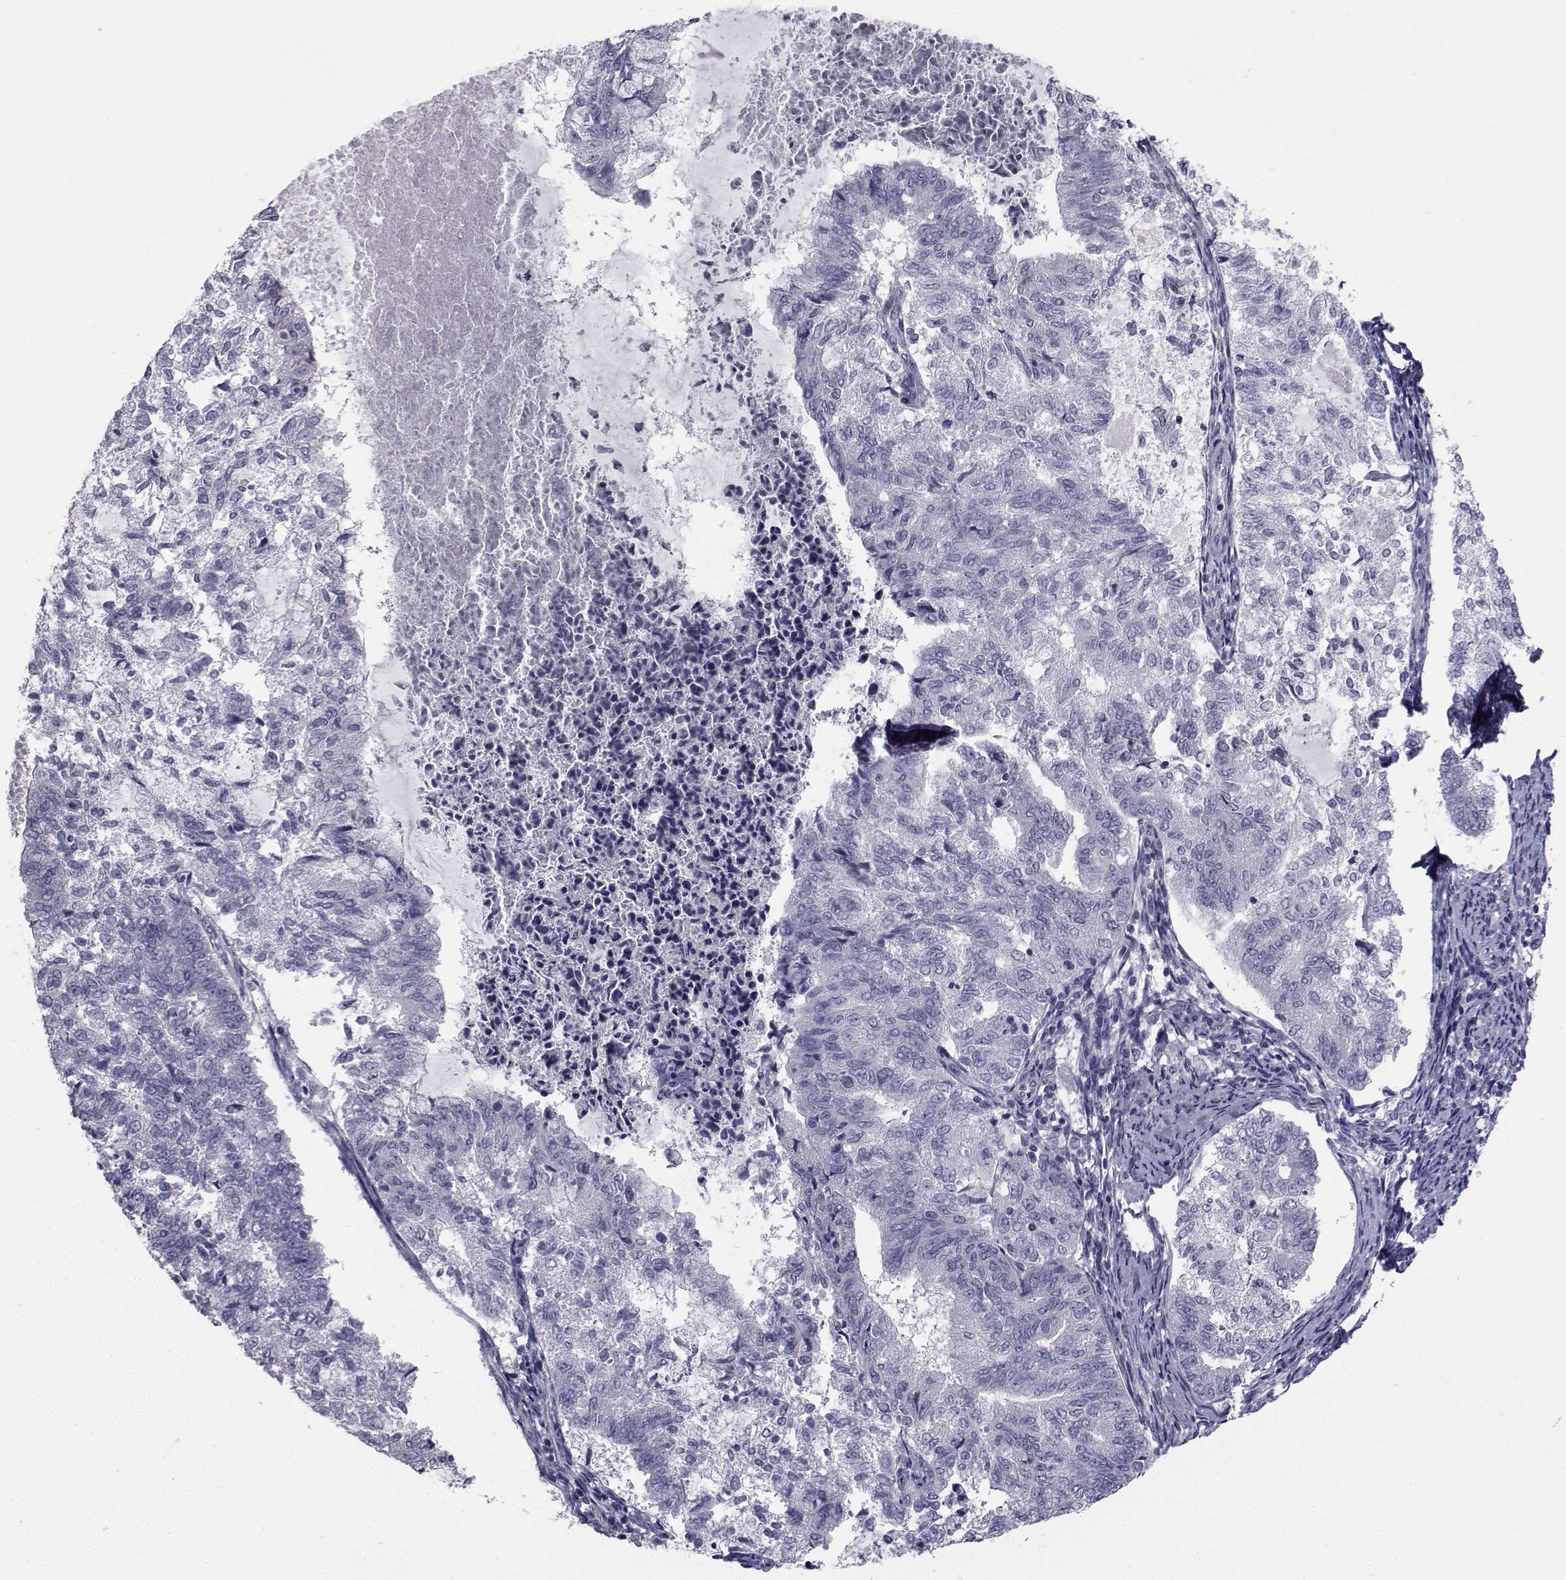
{"staining": {"intensity": "negative", "quantity": "none", "location": "none"}, "tissue": "endometrial cancer", "cell_type": "Tumor cells", "image_type": "cancer", "snomed": [{"axis": "morphology", "description": "Adenocarcinoma, NOS"}, {"axis": "topography", "description": "Endometrium"}], "caption": "Endometrial adenocarcinoma was stained to show a protein in brown. There is no significant staining in tumor cells.", "gene": "CHRNA1", "patient": {"sex": "female", "age": 65}}